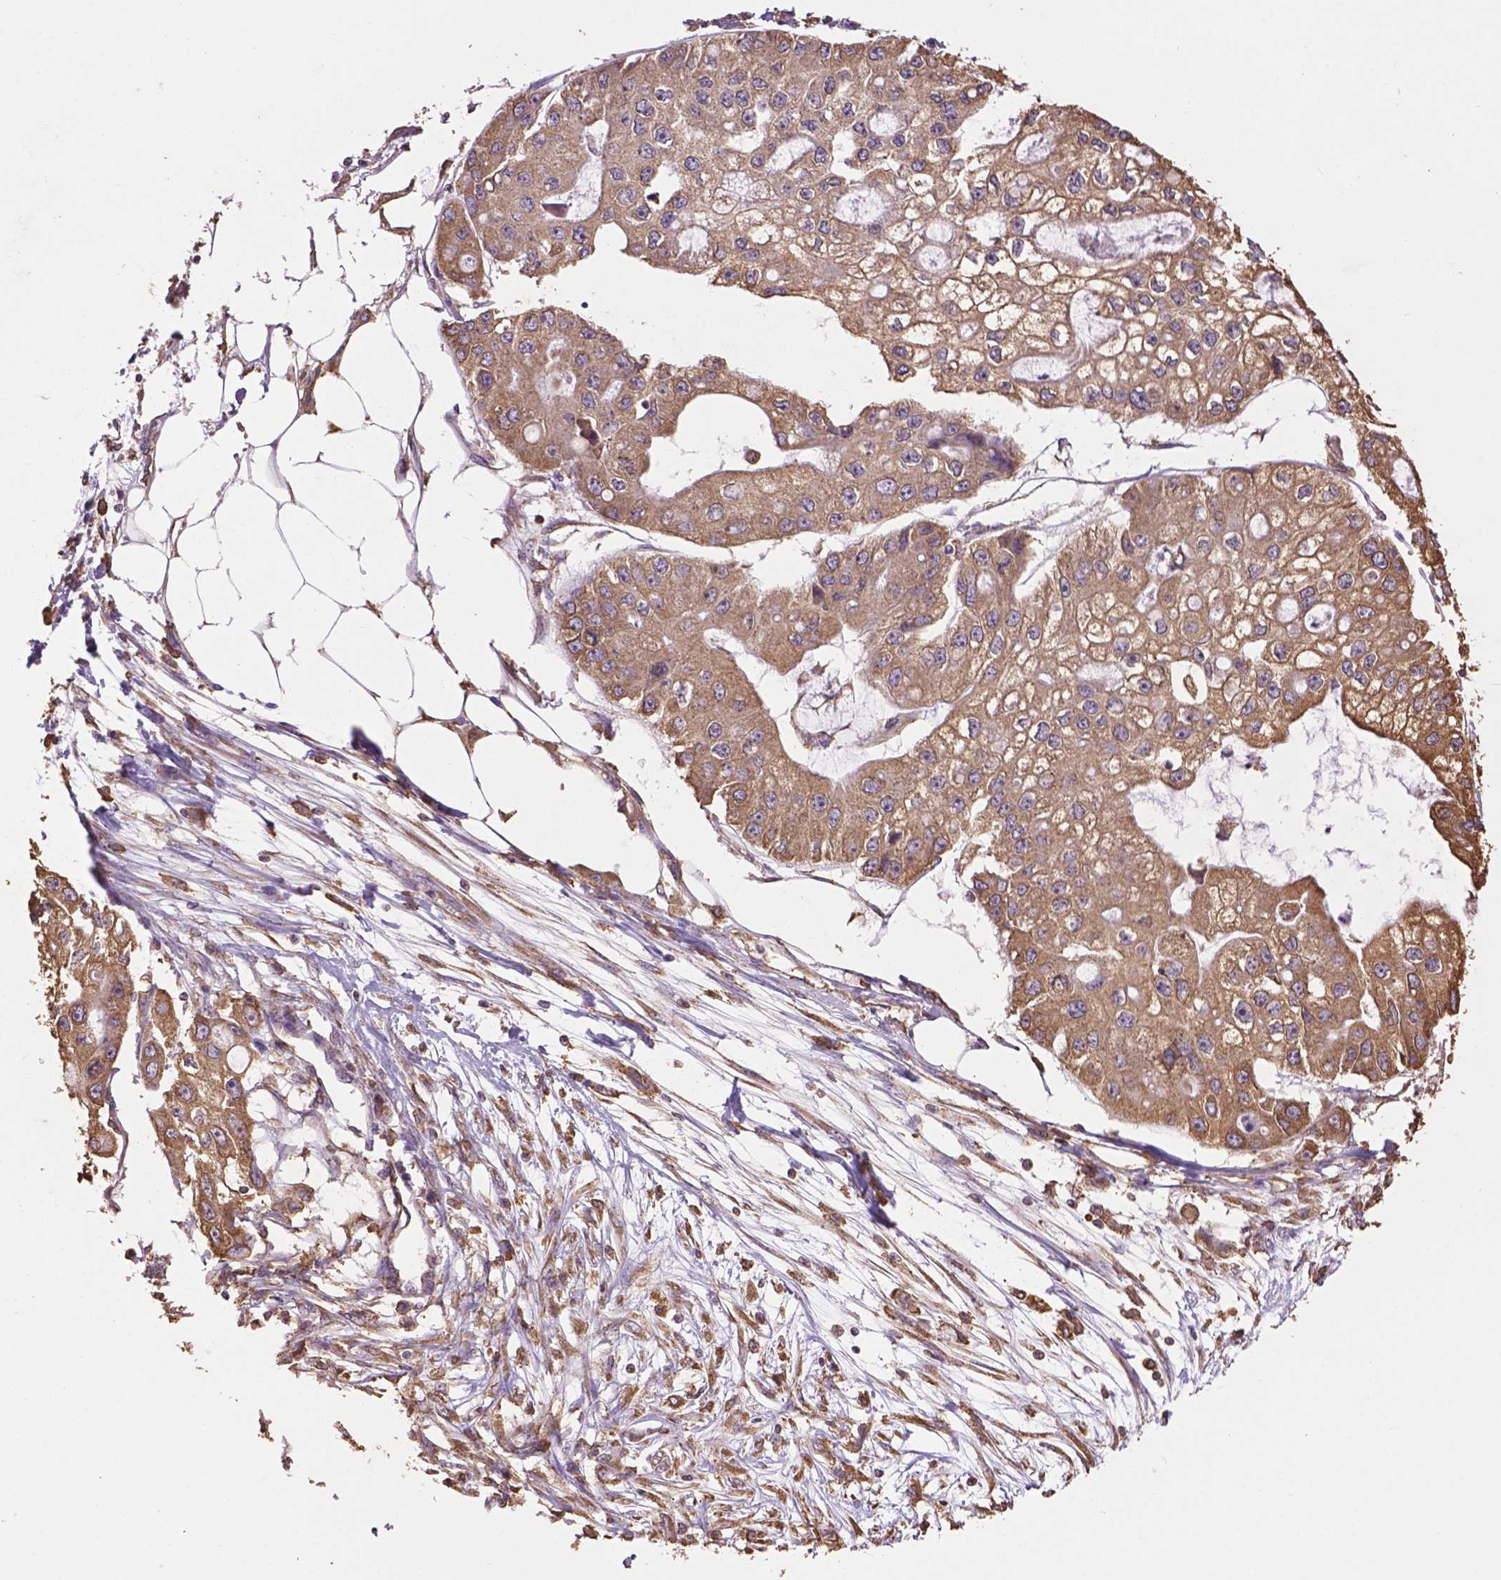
{"staining": {"intensity": "moderate", "quantity": ">75%", "location": "cytoplasmic/membranous"}, "tissue": "ovarian cancer", "cell_type": "Tumor cells", "image_type": "cancer", "snomed": [{"axis": "morphology", "description": "Cystadenocarcinoma, serous, NOS"}, {"axis": "topography", "description": "Ovary"}], "caption": "Protein expression analysis of ovarian cancer (serous cystadenocarcinoma) demonstrates moderate cytoplasmic/membranous expression in approximately >75% of tumor cells.", "gene": "PPP2R5E", "patient": {"sex": "female", "age": 56}}